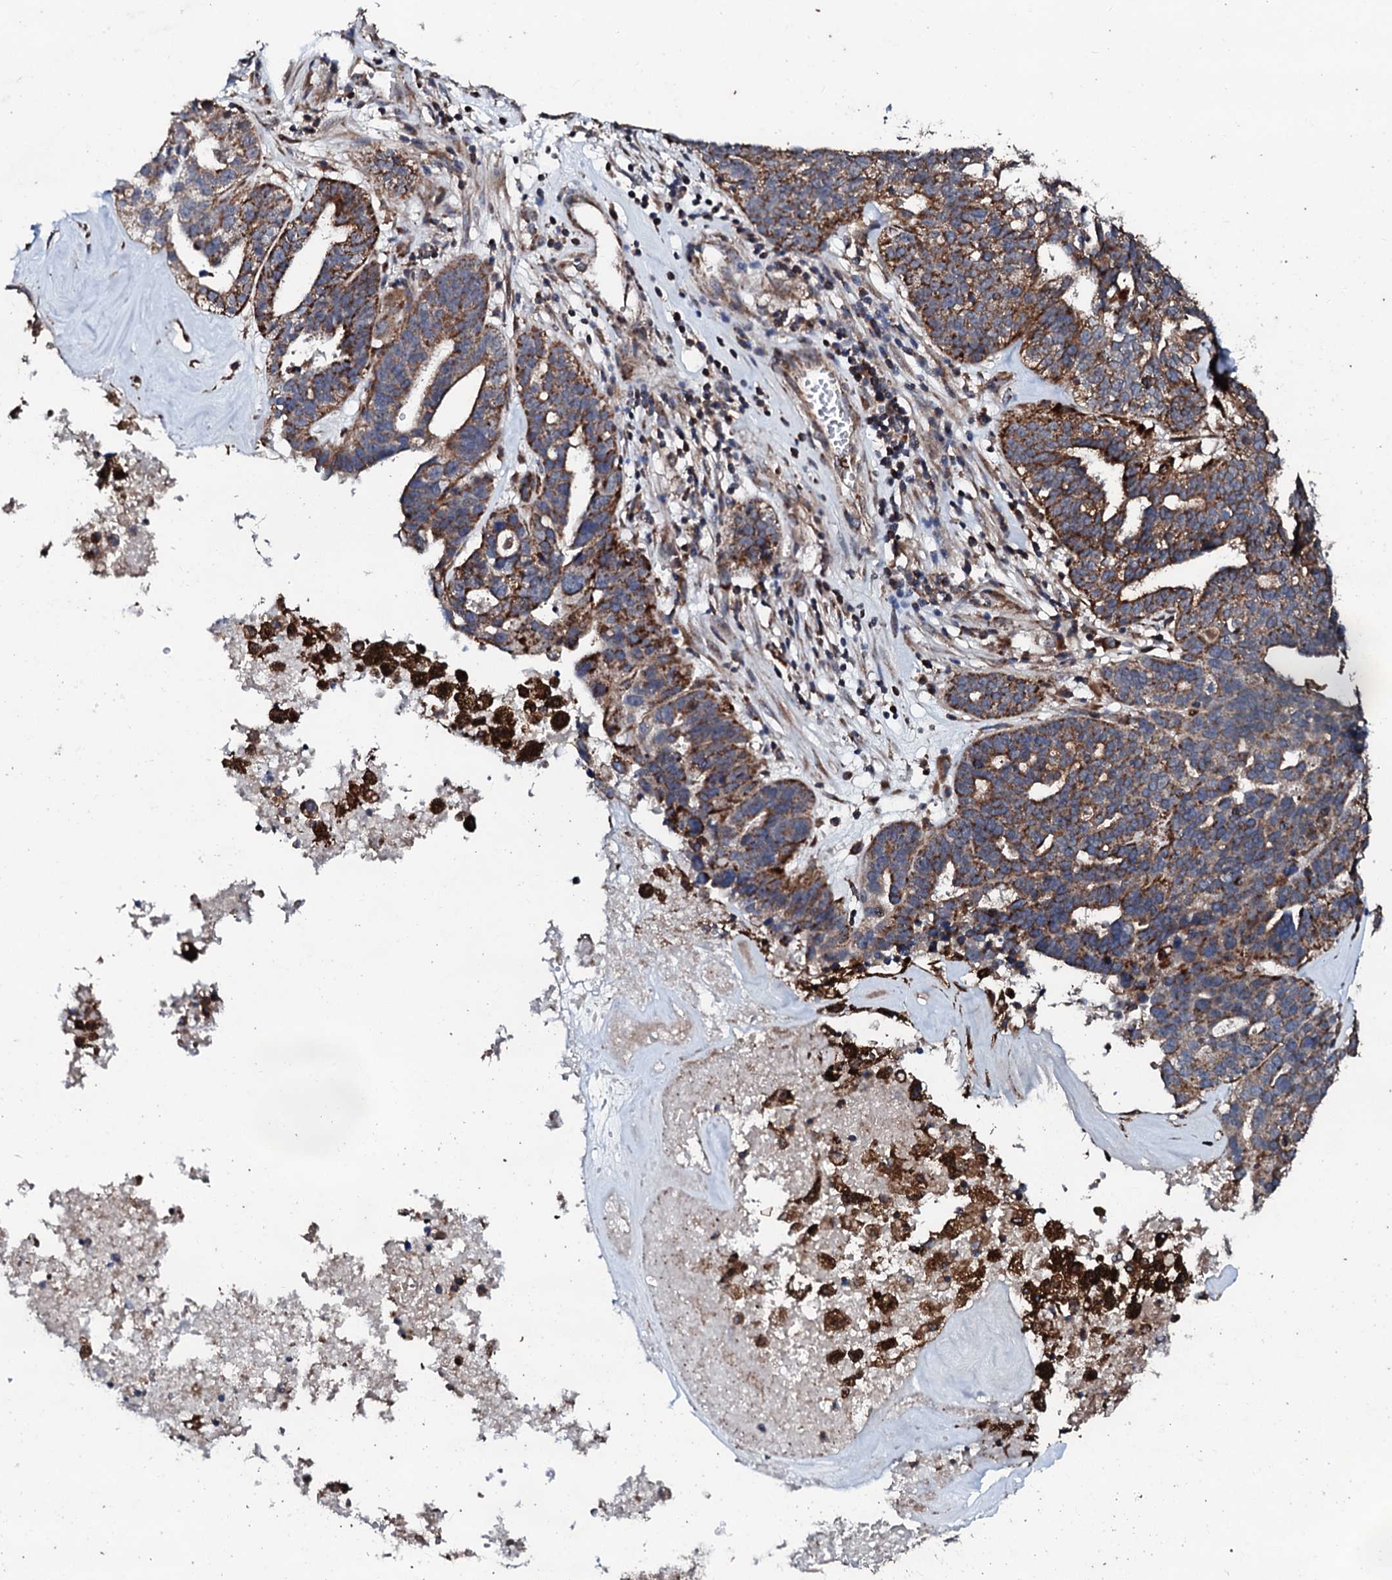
{"staining": {"intensity": "moderate", "quantity": ">75%", "location": "cytoplasmic/membranous"}, "tissue": "ovarian cancer", "cell_type": "Tumor cells", "image_type": "cancer", "snomed": [{"axis": "morphology", "description": "Cystadenocarcinoma, serous, NOS"}, {"axis": "topography", "description": "Ovary"}], "caption": "This histopathology image displays ovarian cancer (serous cystadenocarcinoma) stained with IHC to label a protein in brown. The cytoplasmic/membranous of tumor cells show moderate positivity for the protein. Nuclei are counter-stained blue.", "gene": "SDHAF2", "patient": {"sex": "female", "age": 59}}